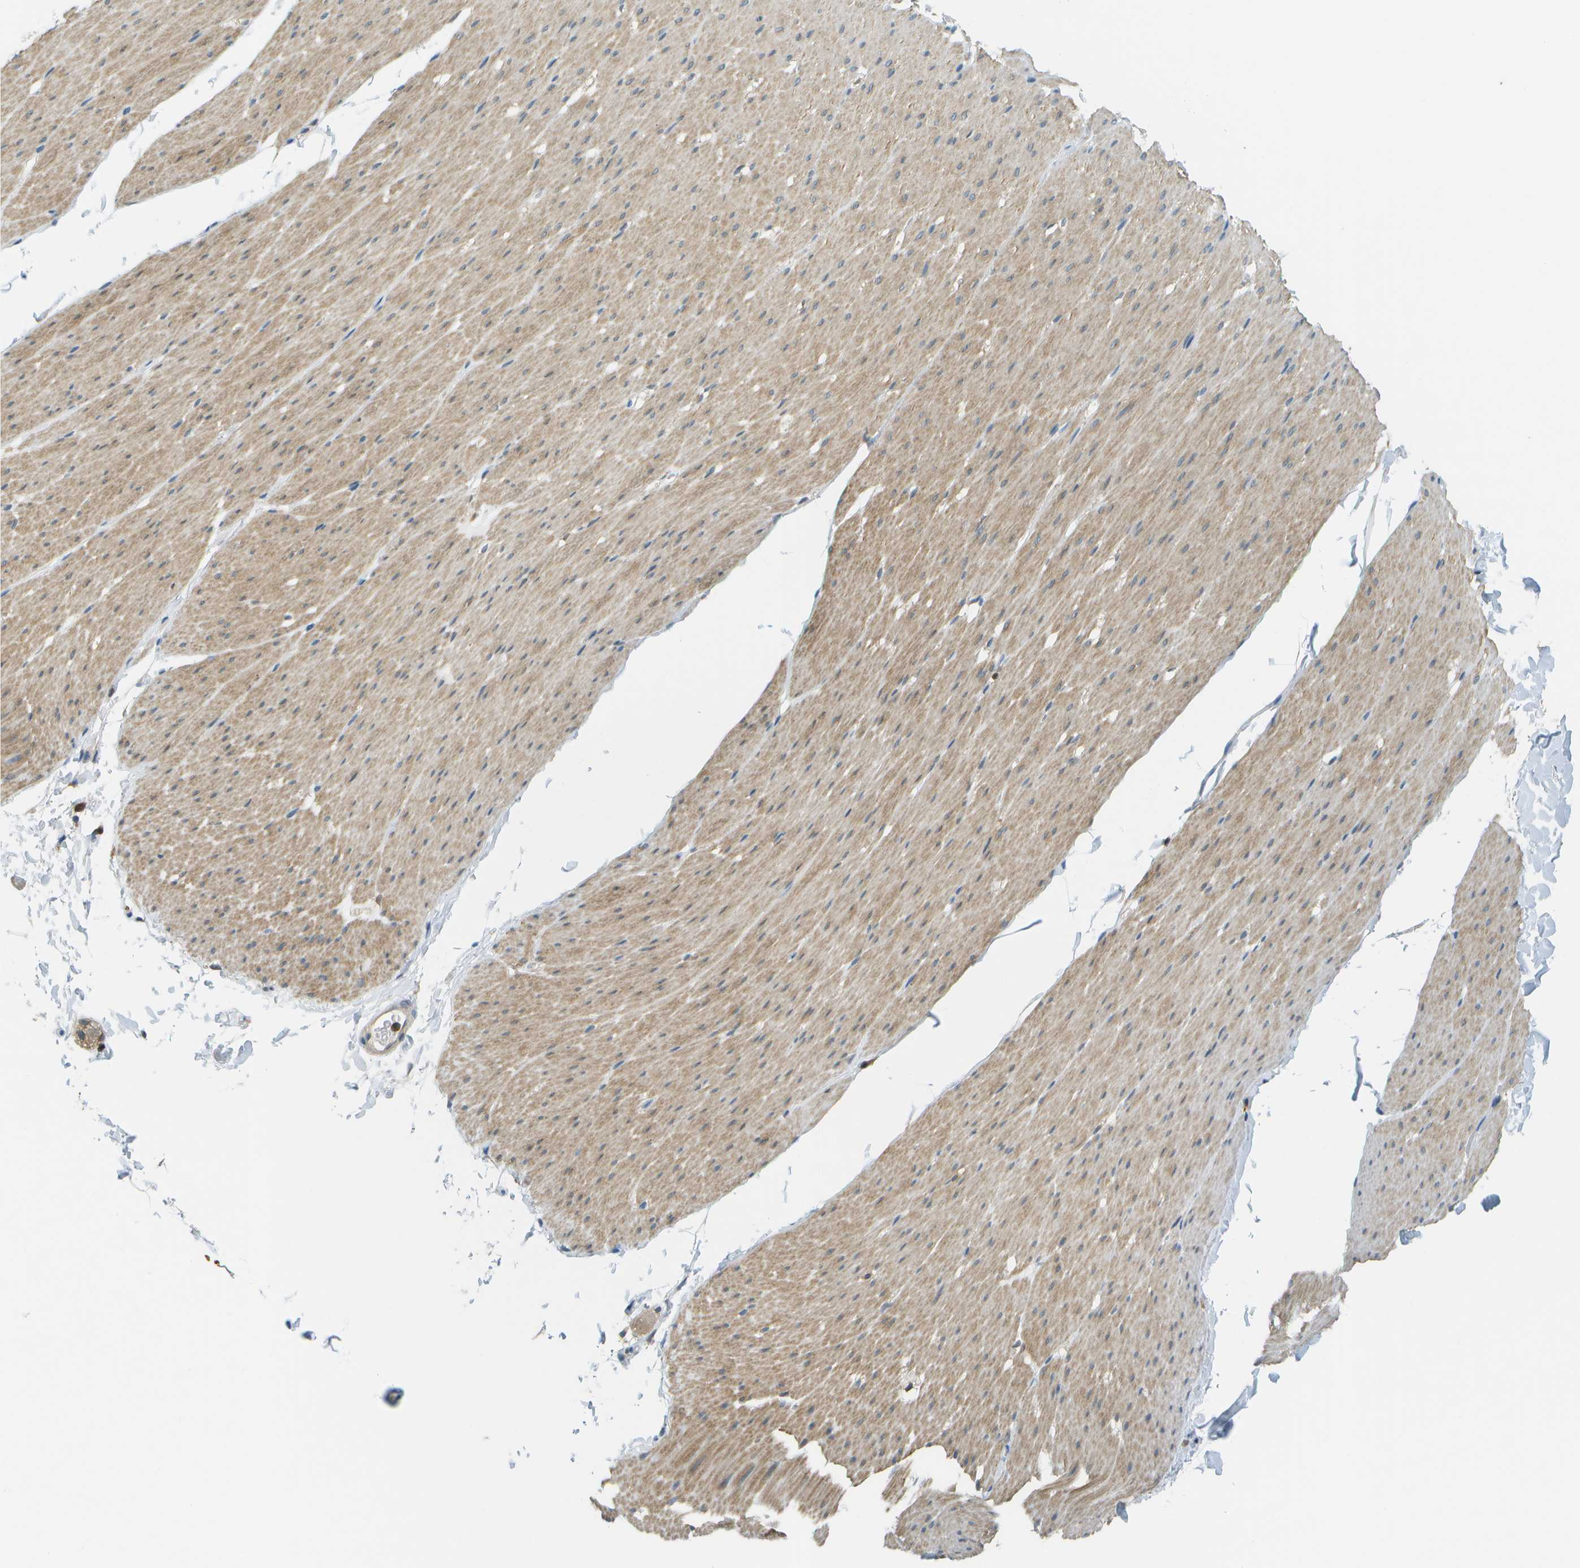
{"staining": {"intensity": "moderate", "quantity": ">75%", "location": "cytoplasmic/membranous"}, "tissue": "smooth muscle", "cell_type": "Smooth muscle cells", "image_type": "normal", "snomed": [{"axis": "morphology", "description": "Normal tissue, NOS"}, {"axis": "topography", "description": "Smooth muscle"}, {"axis": "topography", "description": "Colon"}], "caption": "DAB immunohistochemical staining of normal smooth muscle exhibits moderate cytoplasmic/membranous protein expression in approximately >75% of smooth muscle cells.", "gene": "CDH23", "patient": {"sex": "male", "age": 67}}